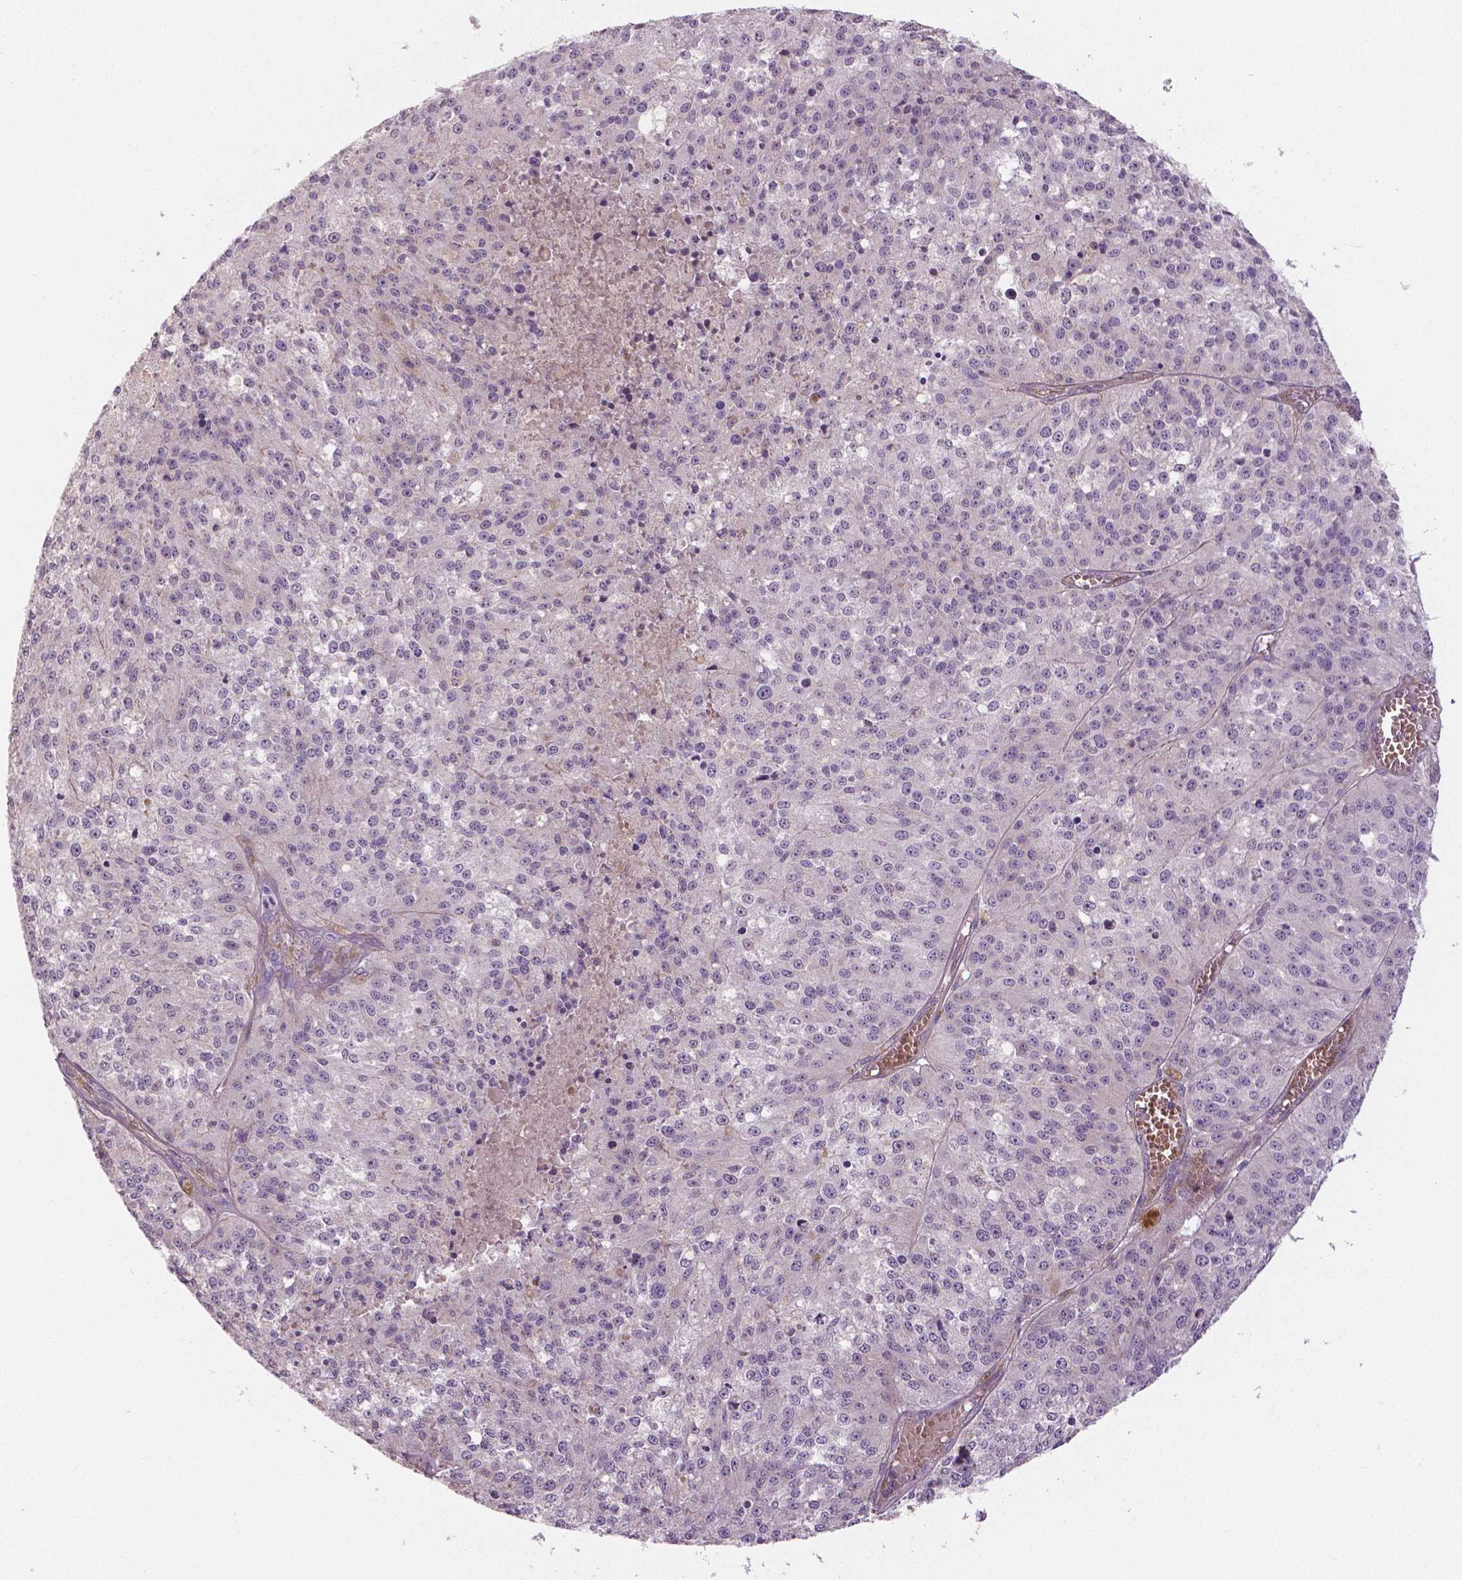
{"staining": {"intensity": "negative", "quantity": "none", "location": "none"}, "tissue": "melanoma", "cell_type": "Tumor cells", "image_type": "cancer", "snomed": [{"axis": "morphology", "description": "Malignant melanoma, Metastatic site"}, {"axis": "topography", "description": "Lymph node"}], "caption": "This micrograph is of malignant melanoma (metastatic site) stained with immunohistochemistry (IHC) to label a protein in brown with the nuclei are counter-stained blue. There is no positivity in tumor cells. Nuclei are stained in blue.", "gene": "FLT1", "patient": {"sex": "female", "age": 64}}